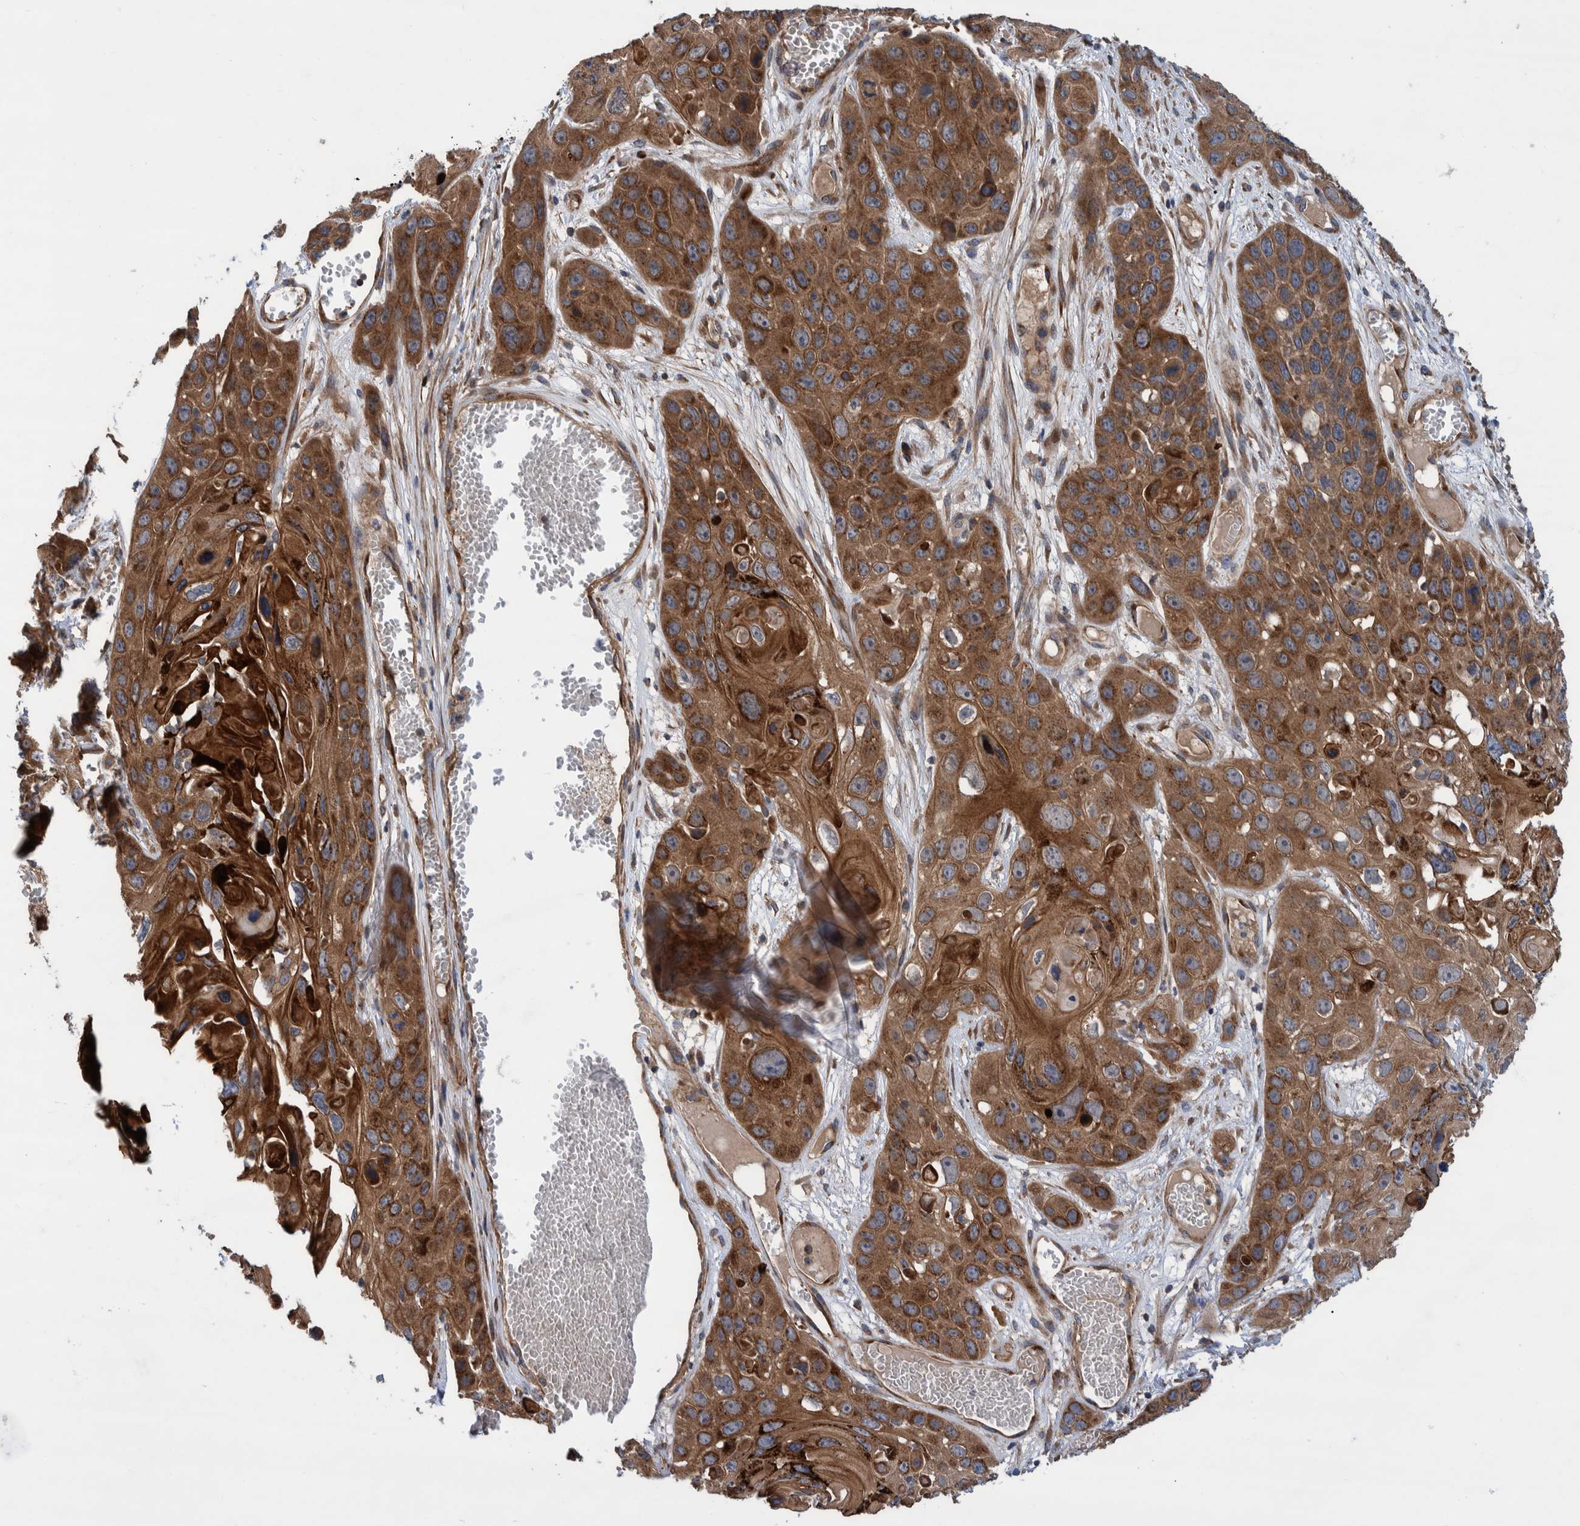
{"staining": {"intensity": "strong", "quantity": ">75%", "location": "cytoplasmic/membranous"}, "tissue": "skin cancer", "cell_type": "Tumor cells", "image_type": "cancer", "snomed": [{"axis": "morphology", "description": "Squamous cell carcinoma, NOS"}, {"axis": "topography", "description": "Skin"}], "caption": "Immunohistochemical staining of human skin squamous cell carcinoma demonstrates high levels of strong cytoplasmic/membranous expression in approximately >75% of tumor cells. (IHC, brightfield microscopy, high magnification).", "gene": "GRPEL2", "patient": {"sex": "male", "age": 55}}